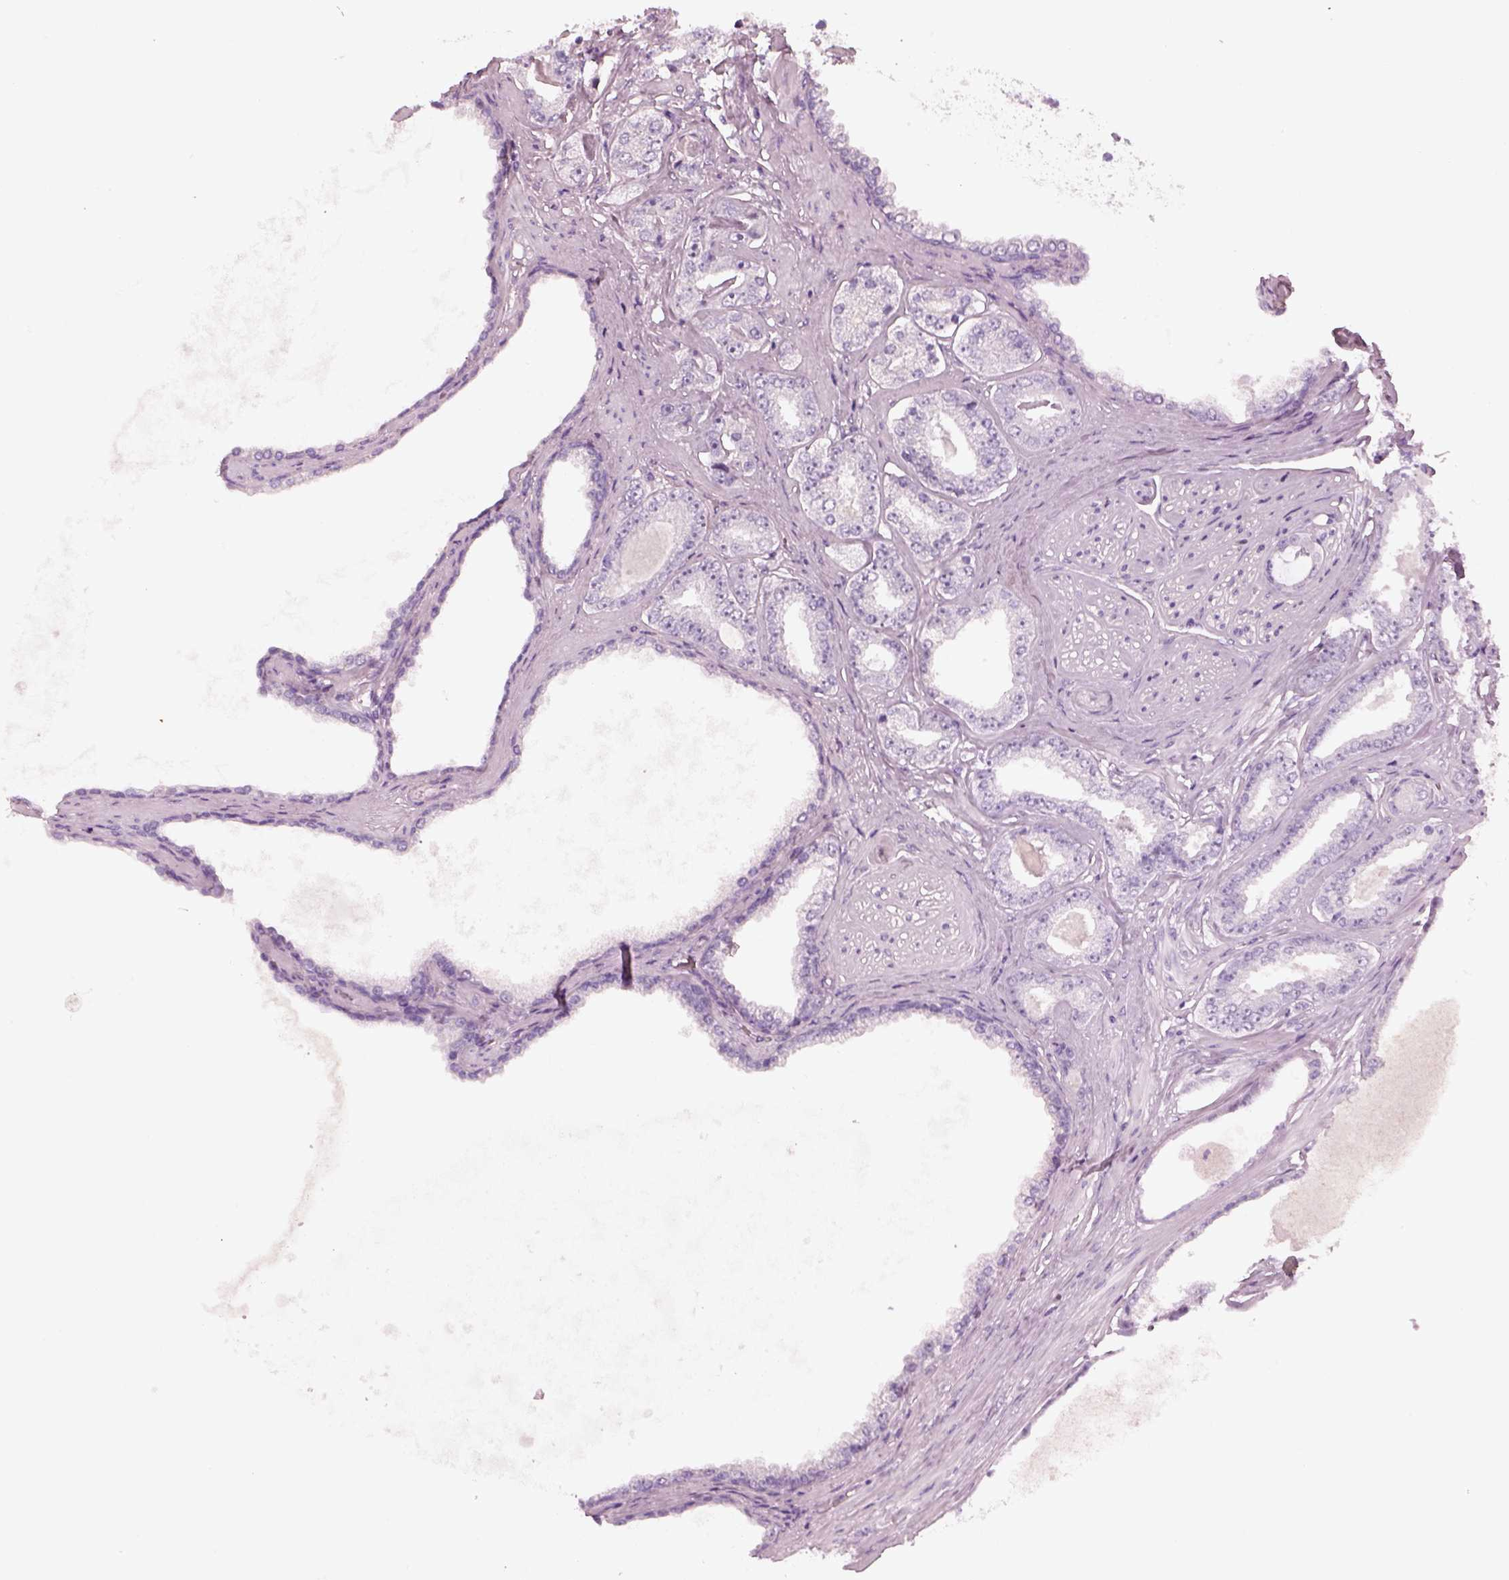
{"staining": {"intensity": "negative", "quantity": "none", "location": "none"}, "tissue": "prostate cancer", "cell_type": "Tumor cells", "image_type": "cancer", "snomed": [{"axis": "morphology", "description": "Adenocarcinoma, NOS"}, {"axis": "topography", "description": "Prostate"}], "caption": "There is no significant staining in tumor cells of prostate cancer. (Stains: DAB immunohistochemistry with hematoxylin counter stain, Microscopy: brightfield microscopy at high magnification).", "gene": "CACNG4", "patient": {"sex": "male", "age": 64}}